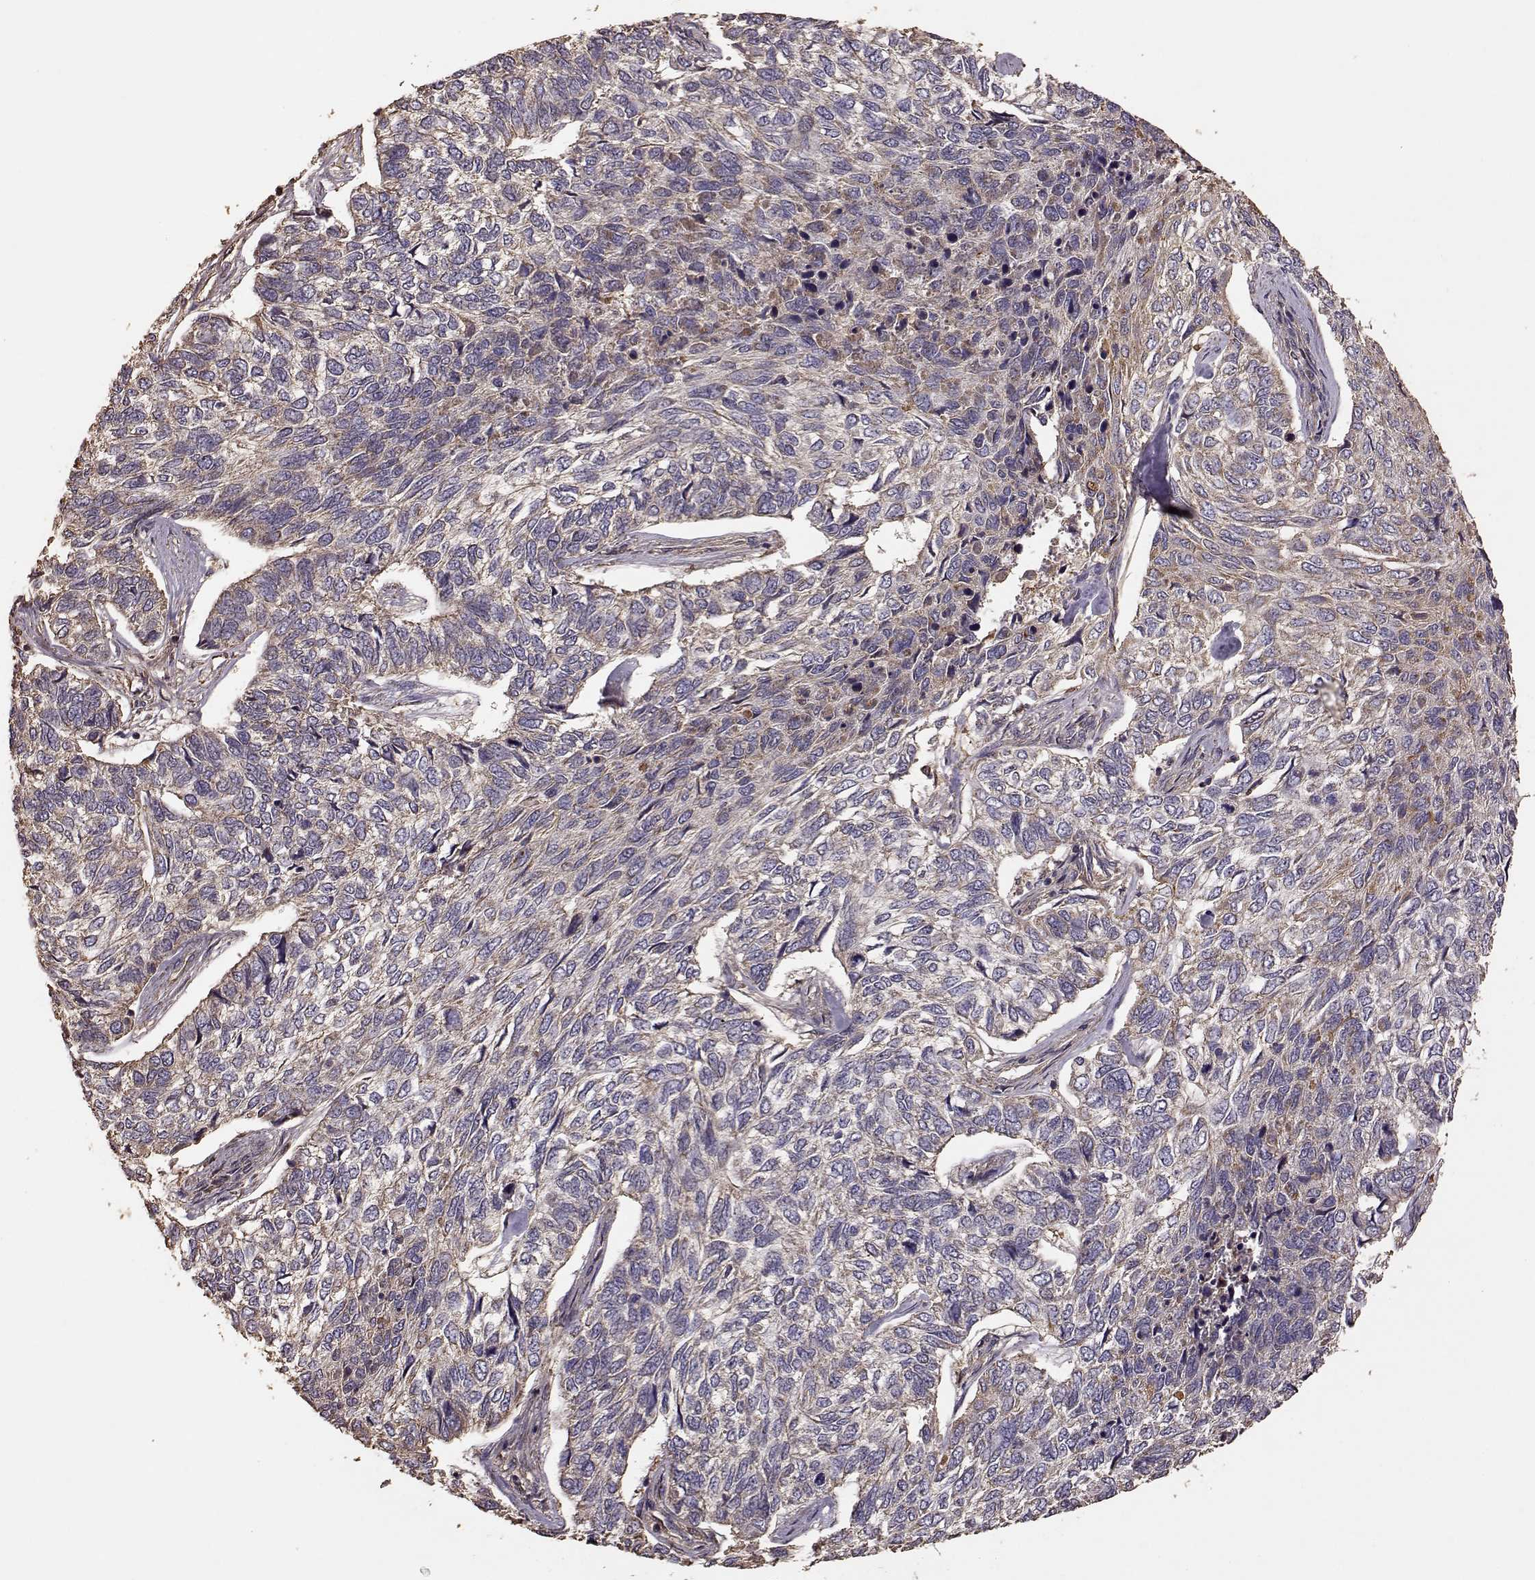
{"staining": {"intensity": "weak", "quantity": ">75%", "location": "cytoplasmic/membranous"}, "tissue": "skin cancer", "cell_type": "Tumor cells", "image_type": "cancer", "snomed": [{"axis": "morphology", "description": "Basal cell carcinoma"}, {"axis": "topography", "description": "Skin"}], "caption": "Immunohistochemical staining of skin cancer demonstrates weak cytoplasmic/membranous protein expression in approximately >75% of tumor cells.", "gene": "PTGES2", "patient": {"sex": "female", "age": 65}}